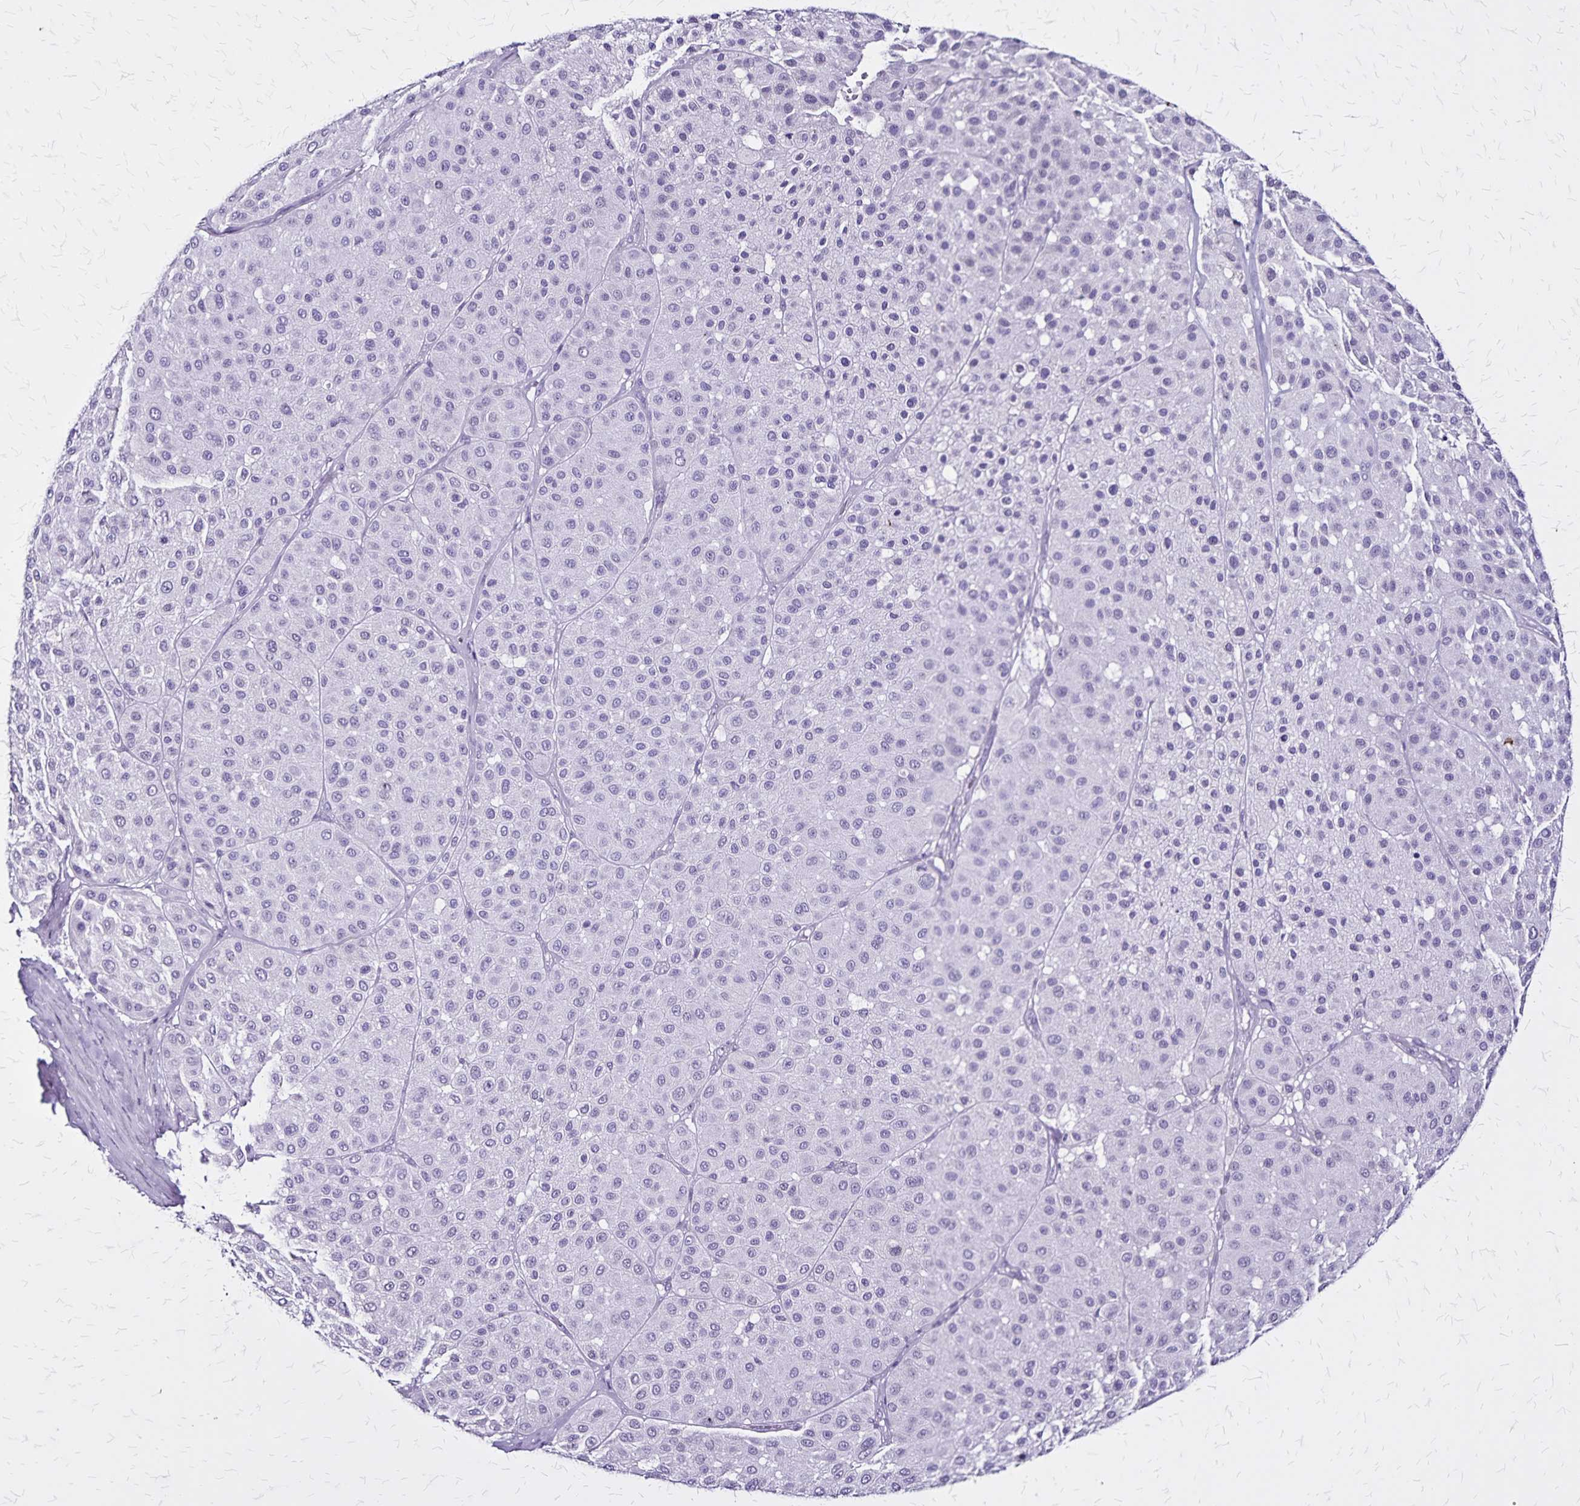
{"staining": {"intensity": "negative", "quantity": "none", "location": "none"}, "tissue": "melanoma", "cell_type": "Tumor cells", "image_type": "cancer", "snomed": [{"axis": "morphology", "description": "Malignant melanoma, Metastatic site"}, {"axis": "topography", "description": "Smooth muscle"}], "caption": "Protein analysis of melanoma demonstrates no significant positivity in tumor cells.", "gene": "KRT2", "patient": {"sex": "male", "age": 41}}